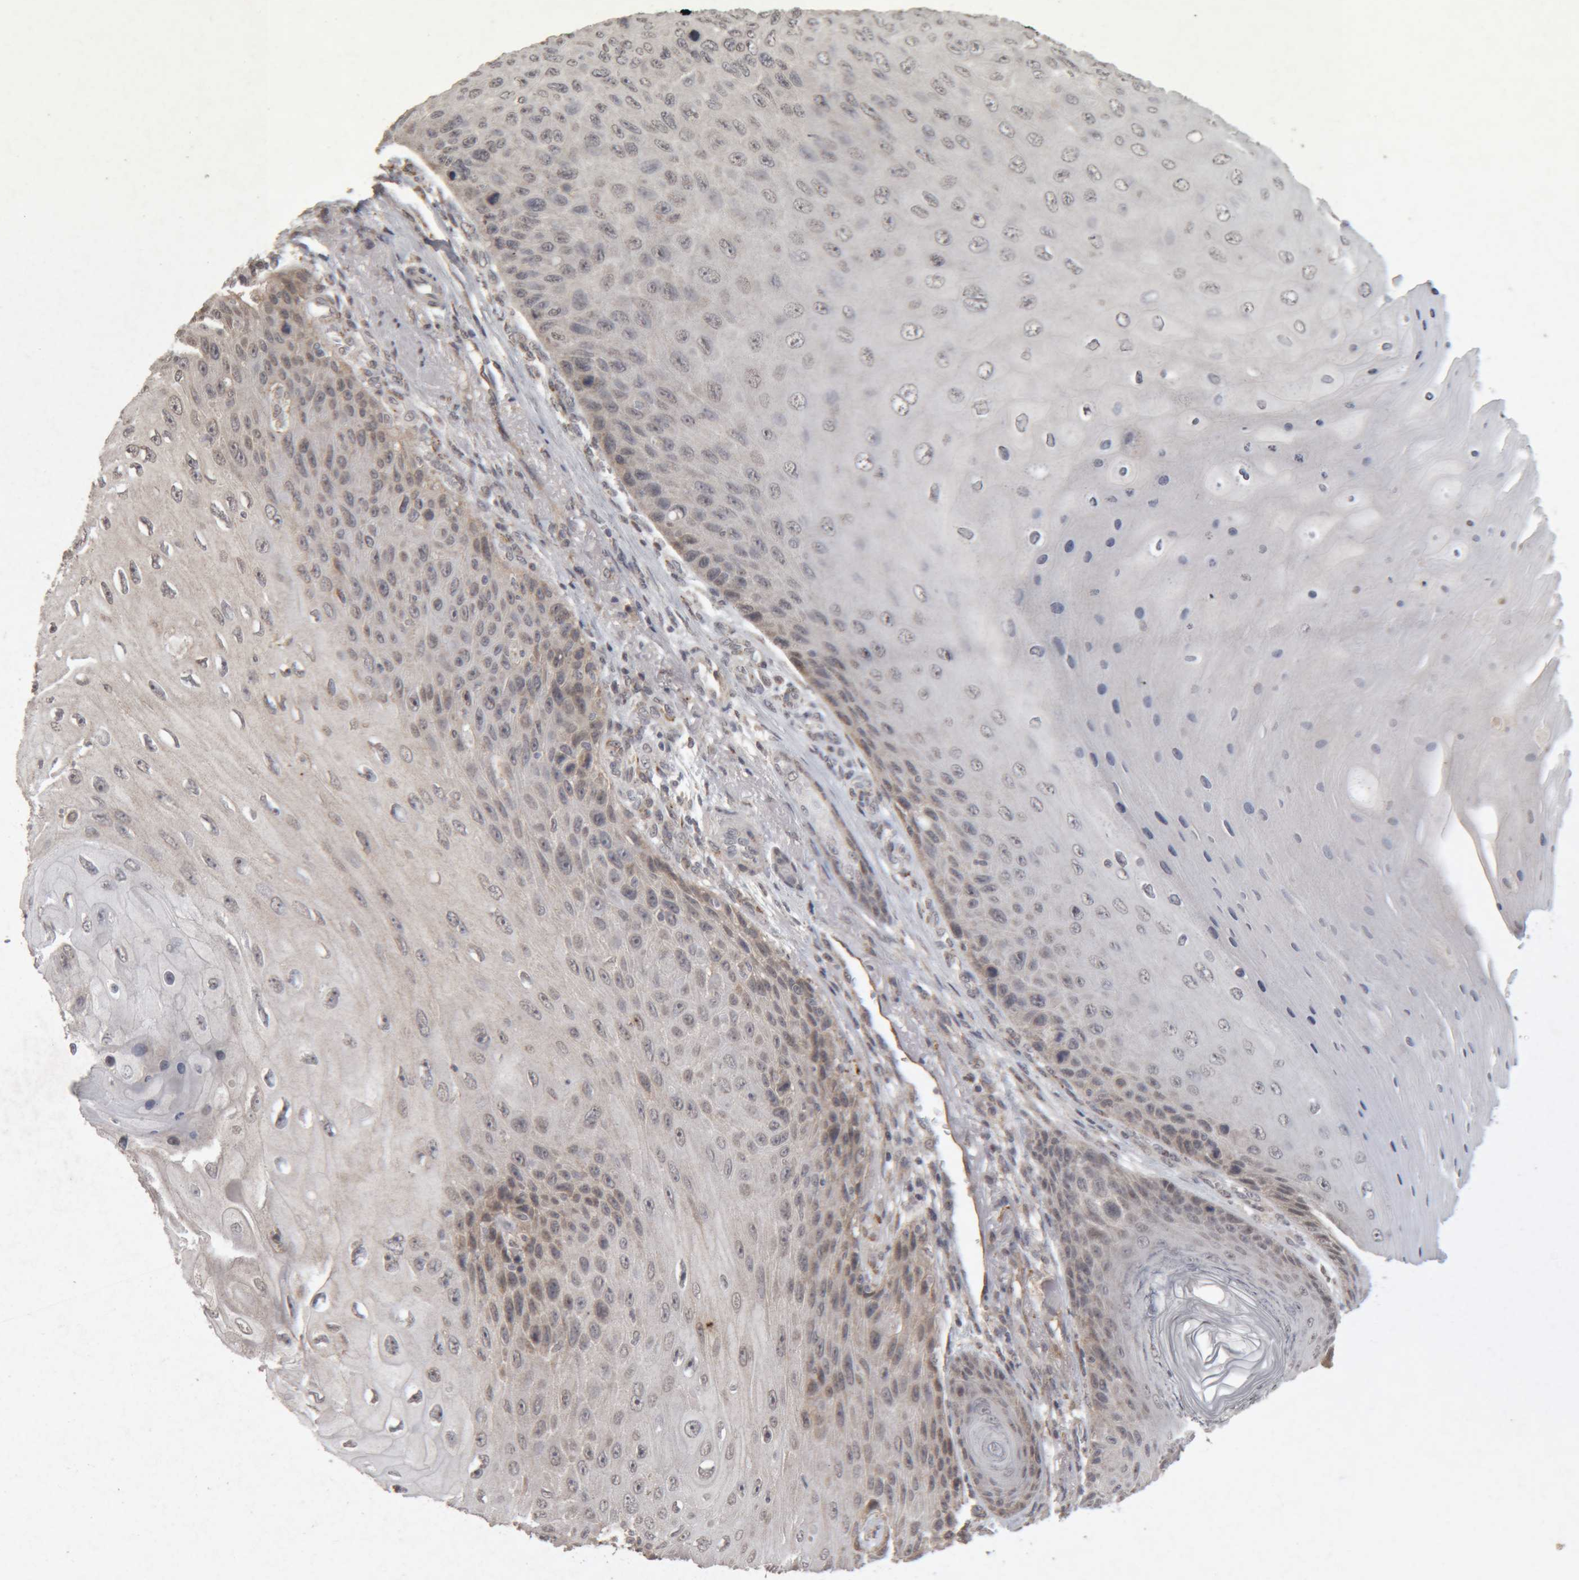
{"staining": {"intensity": "weak", "quantity": "<25%", "location": "cytoplasmic/membranous"}, "tissue": "skin cancer", "cell_type": "Tumor cells", "image_type": "cancer", "snomed": [{"axis": "morphology", "description": "Squamous cell carcinoma, NOS"}, {"axis": "topography", "description": "Skin"}], "caption": "This is an immunohistochemistry (IHC) histopathology image of human skin cancer. There is no staining in tumor cells.", "gene": "MEP1A", "patient": {"sex": "female", "age": 88}}